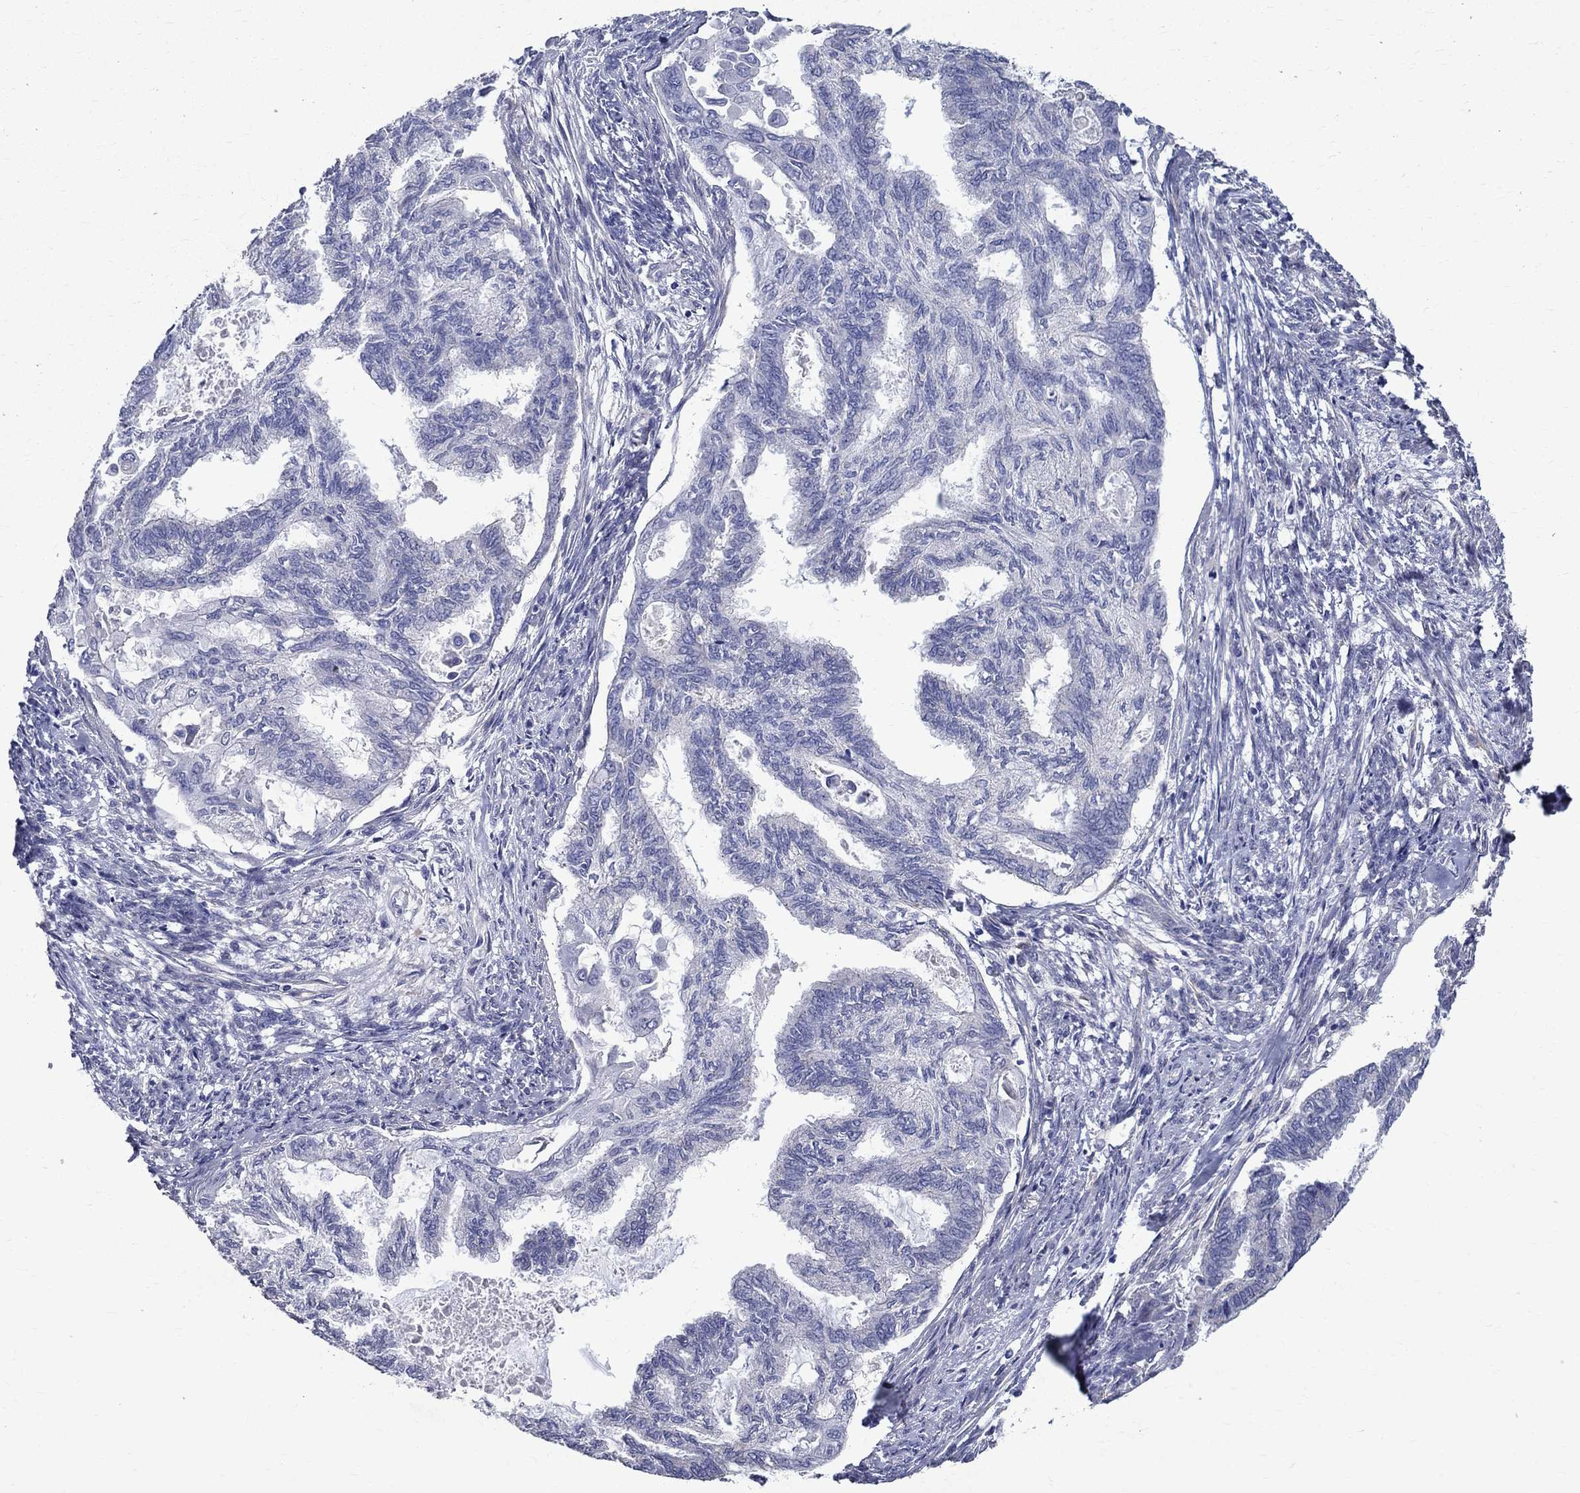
{"staining": {"intensity": "negative", "quantity": "none", "location": "none"}, "tissue": "endometrial cancer", "cell_type": "Tumor cells", "image_type": "cancer", "snomed": [{"axis": "morphology", "description": "Adenocarcinoma, NOS"}, {"axis": "topography", "description": "Endometrium"}], "caption": "DAB (3,3'-diaminobenzidine) immunohistochemical staining of human endometrial cancer (adenocarcinoma) reveals no significant staining in tumor cells.", "gene": "ANXA10", "patient": {"sex": "female", "age": 86}}